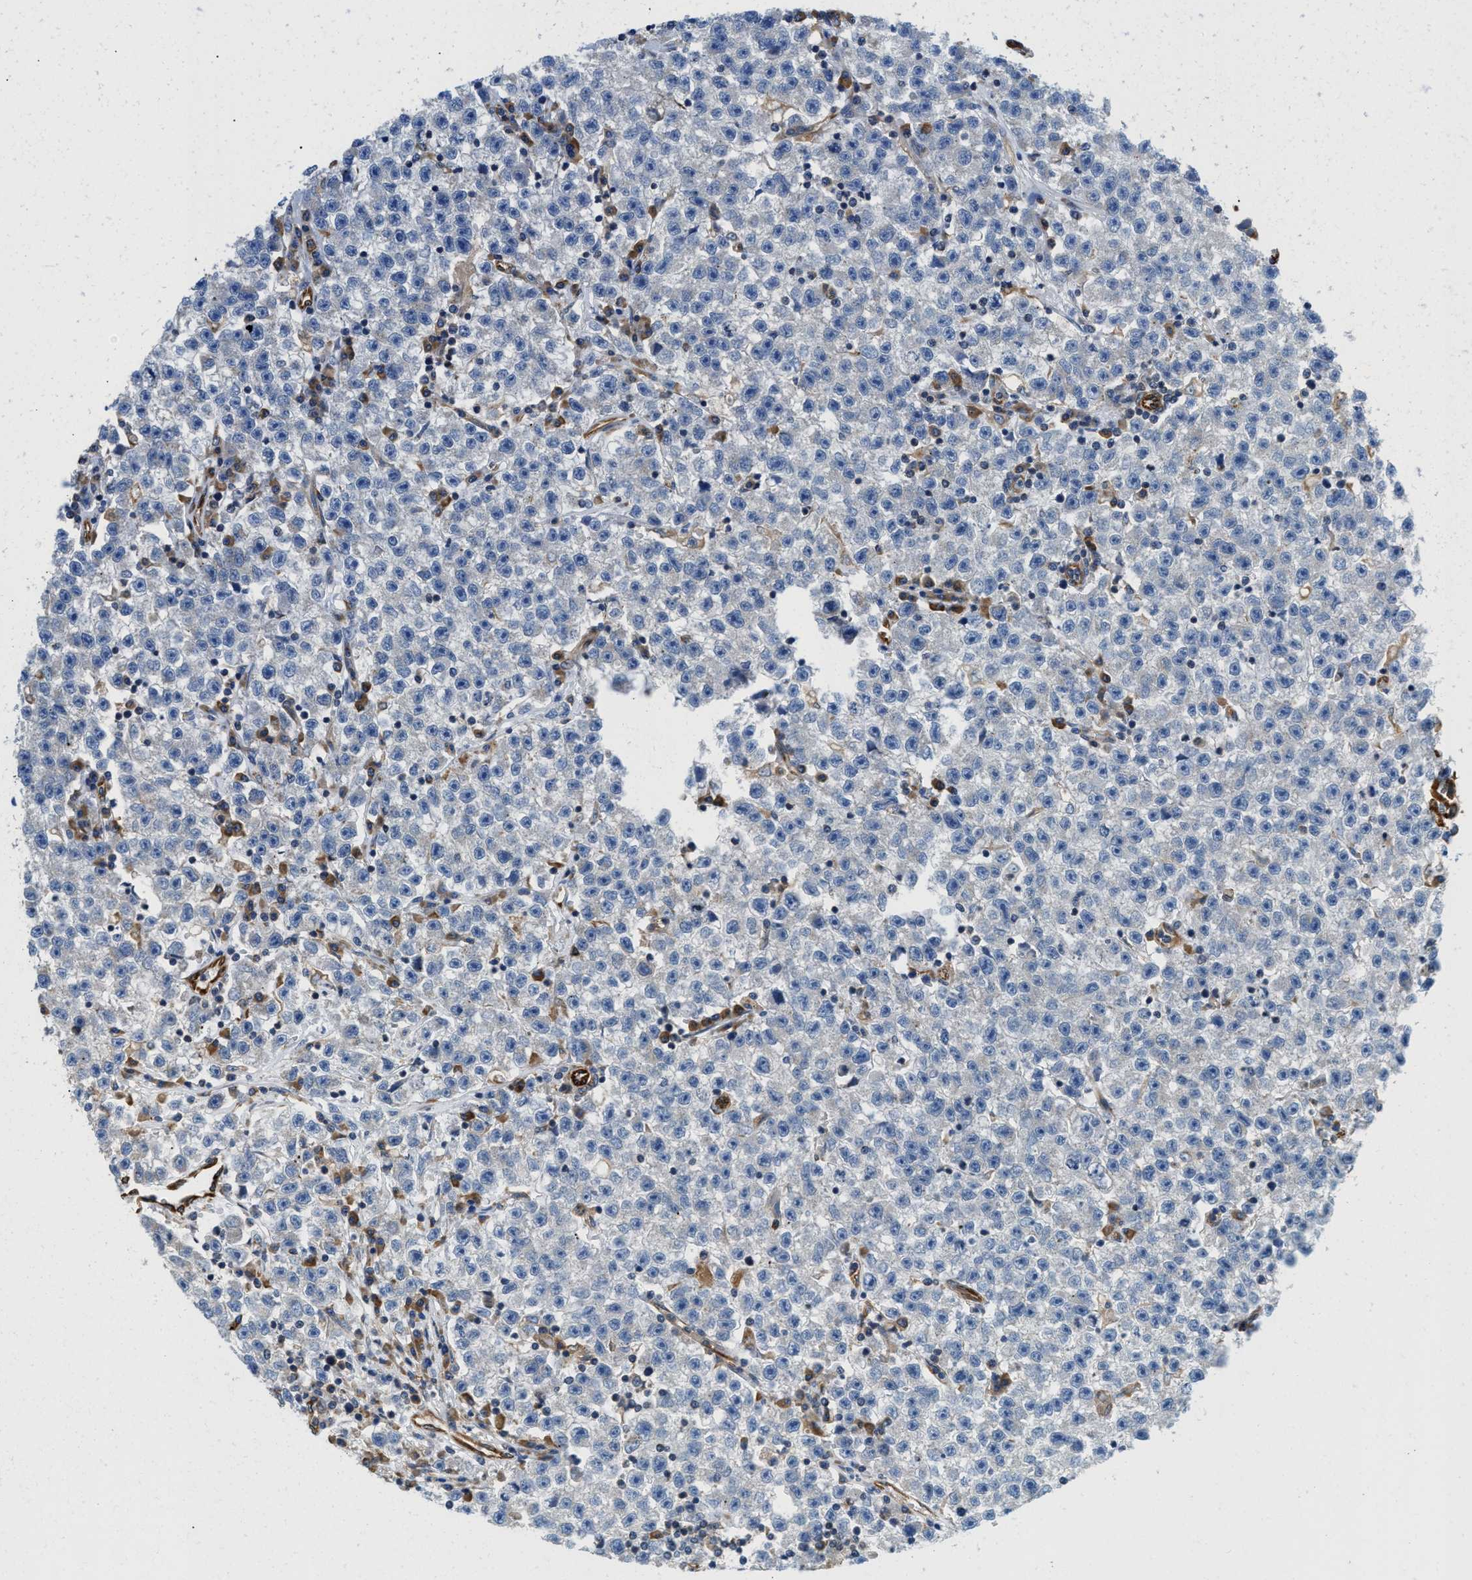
{"staining": {"intensity": "negative", "quantity": "none", "location": "none"}, "tissue": "testis cancer", "cell_type": "Tumor cells", "image_type": "cancer", "snomed": [{"axis": "morphology", "description": "Seminoma, NOS"}, {"axis": "topography", "description": "Testis"}], "caption": "Testis seminoma was stained to show a protein in brown. There is no significant staining in tumor cells.", "gene": "HSD17B12", "patient": {"sex": "male", "age": 22}}